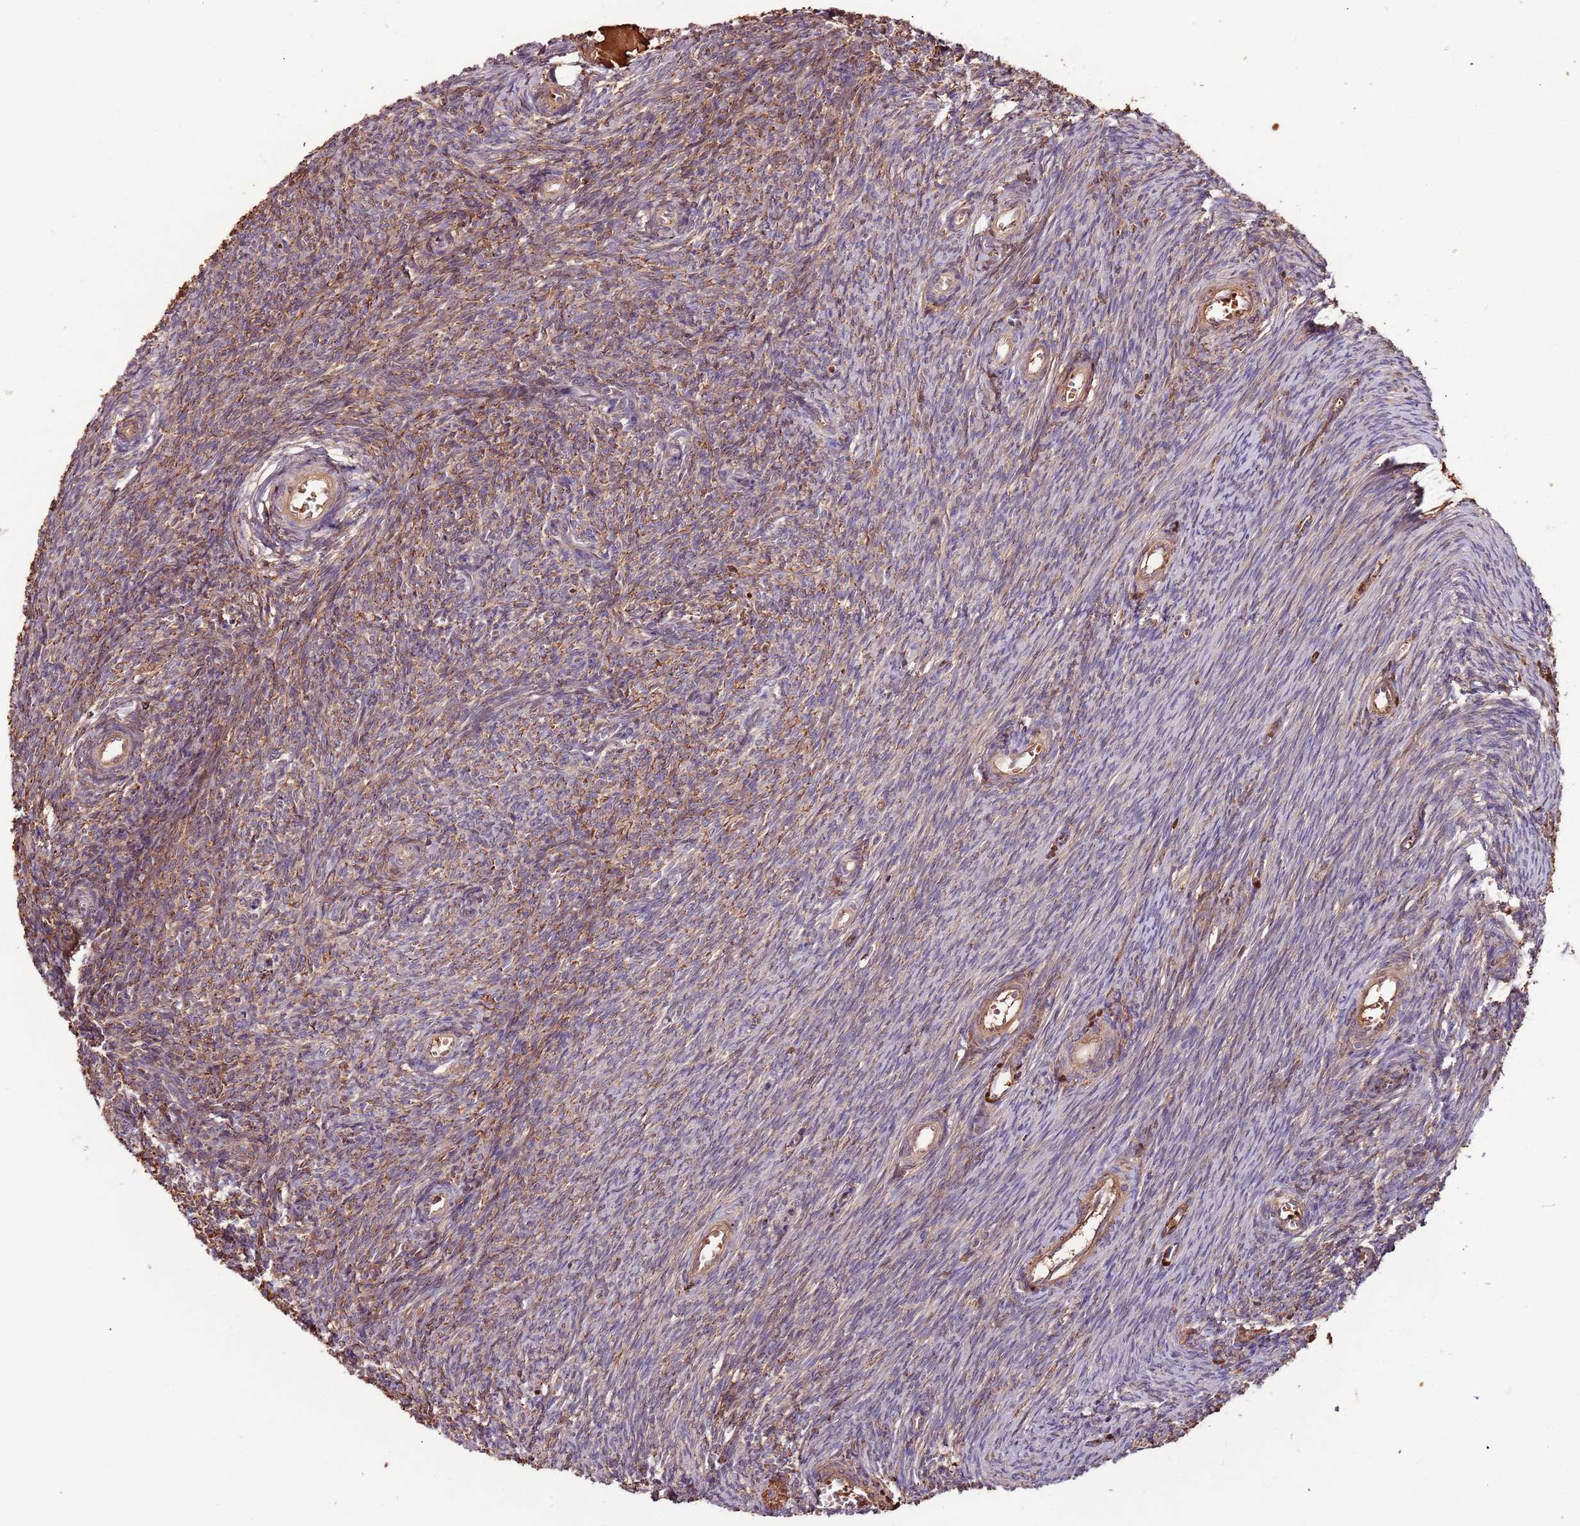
{"staining": {"intensity": "moderate", "quantity": "<25%", "location": "cytoplasmic/membranous"}, "tissue": "ovary", "cell_type": "Ovarian stroma cells", "image_type": "normal", "snomed": [{"axis": "morphology", "description": "Normal tissue, NOS"}, {"axis": "topography", "description": "Ovary"}], "caption": "Immunohistochemical staining of benign human ovary demonstrates <25% levels of moderate cytoplasmic/membranous protein staining in about <25% of ovarian stroma cells.", "gene": "DENR", "patient": {"sex": "female", "age": 44}}